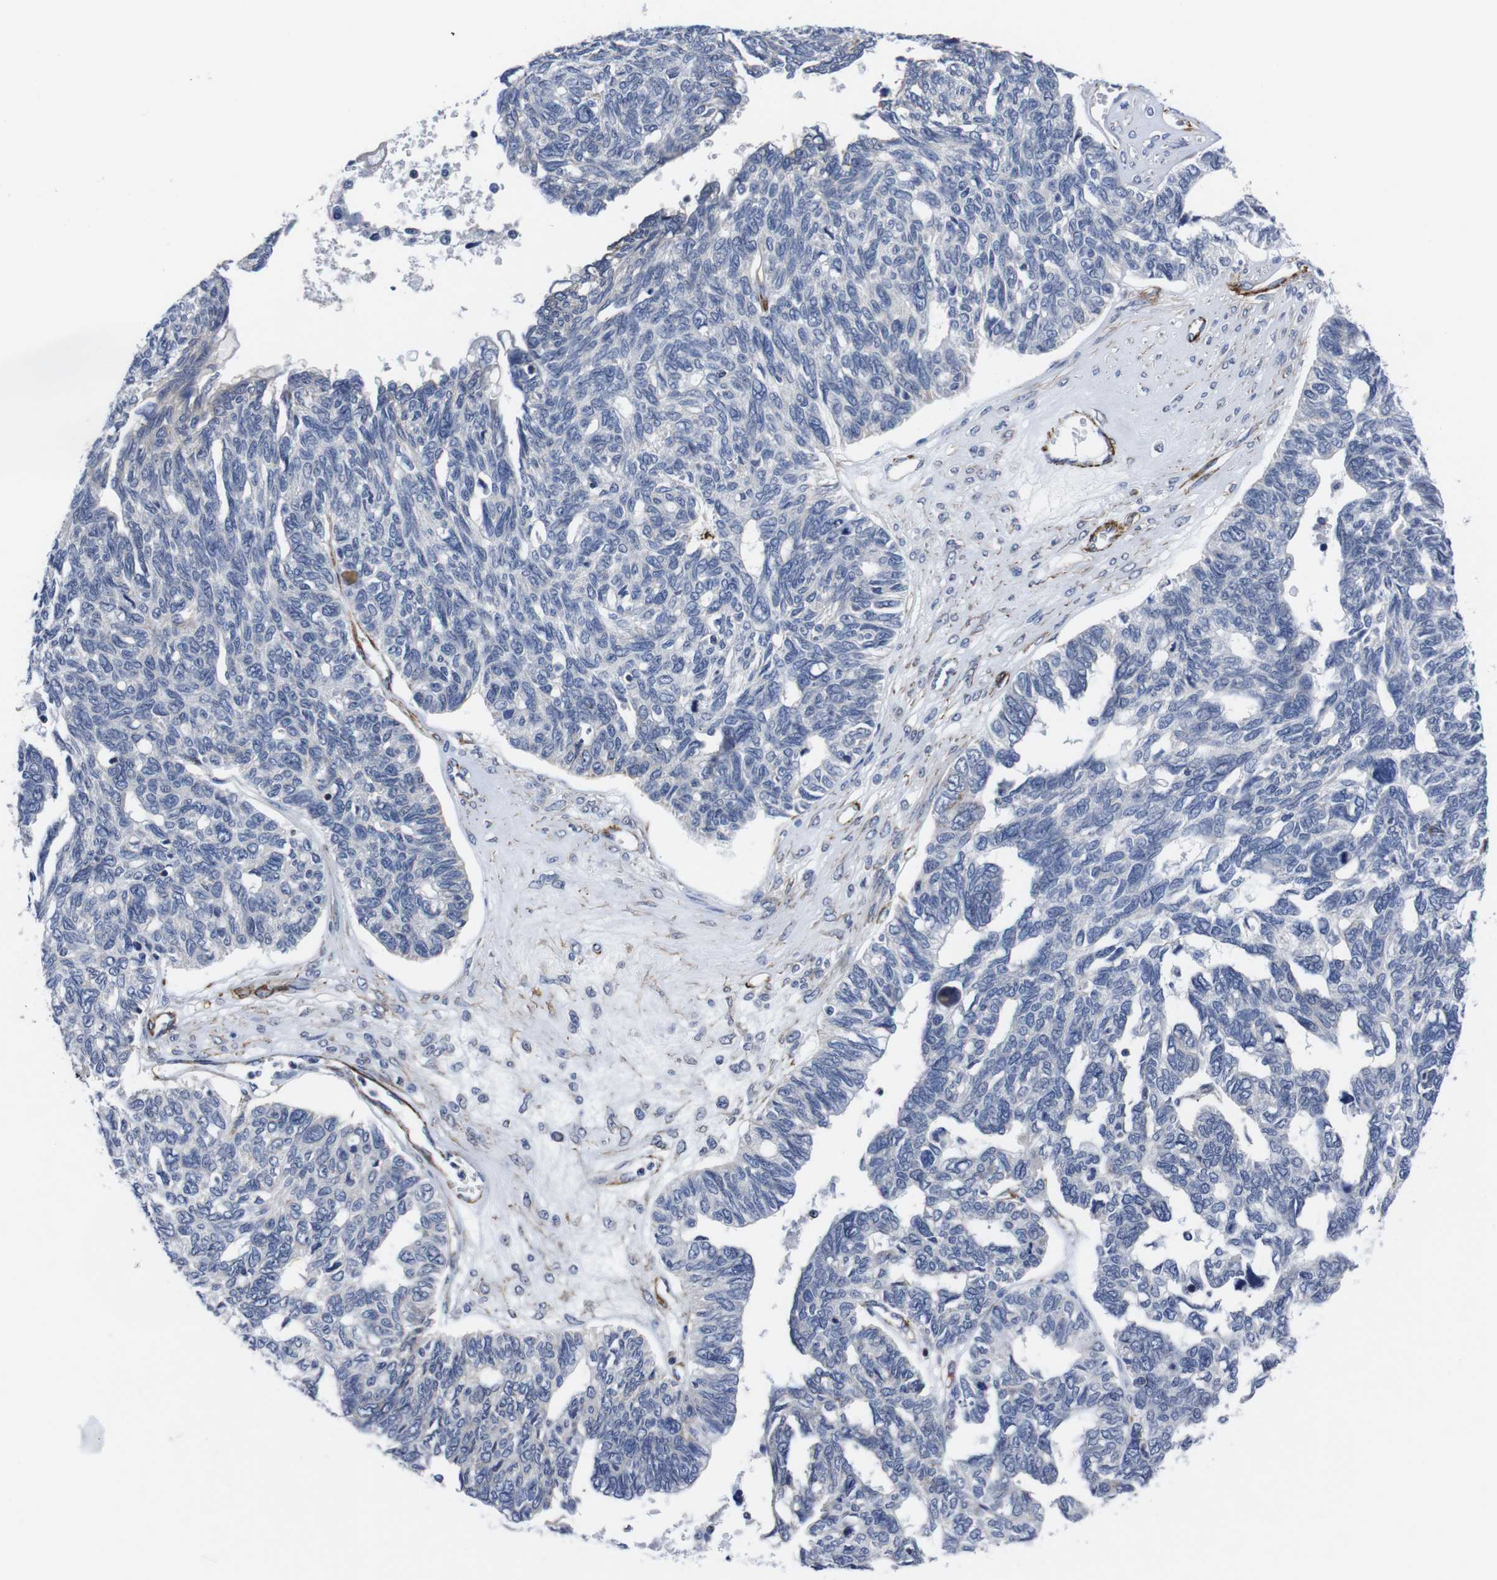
{"staining": {"intensity": "negative", "quantity": "none", "location": "none"}, "tissue": "ovarian cancer", "cell_type": "Tumor cells", "image_type": "cancer", "snomed": [{"axis": "morphology", "description": "Cystadenocarcinoma, serous, NOS"}, {"axis": "topography", "description": "Ovary"}], "caption": "High magnification brightfield microscopy of ovarian cancer (serous cystadenocarcinoma) stained with DAB (3,3'-diaminobenzidine) (brown) and counterstained with hematoxylin (blue): tumor cells show no significant positivity. (Brightfield microscopy of DAB (3,3'-diaminobenzidine) immunohistochemistry at high magnification).", "gene": "WNT10A", "patient": {"sex": "female", "age": 79}}